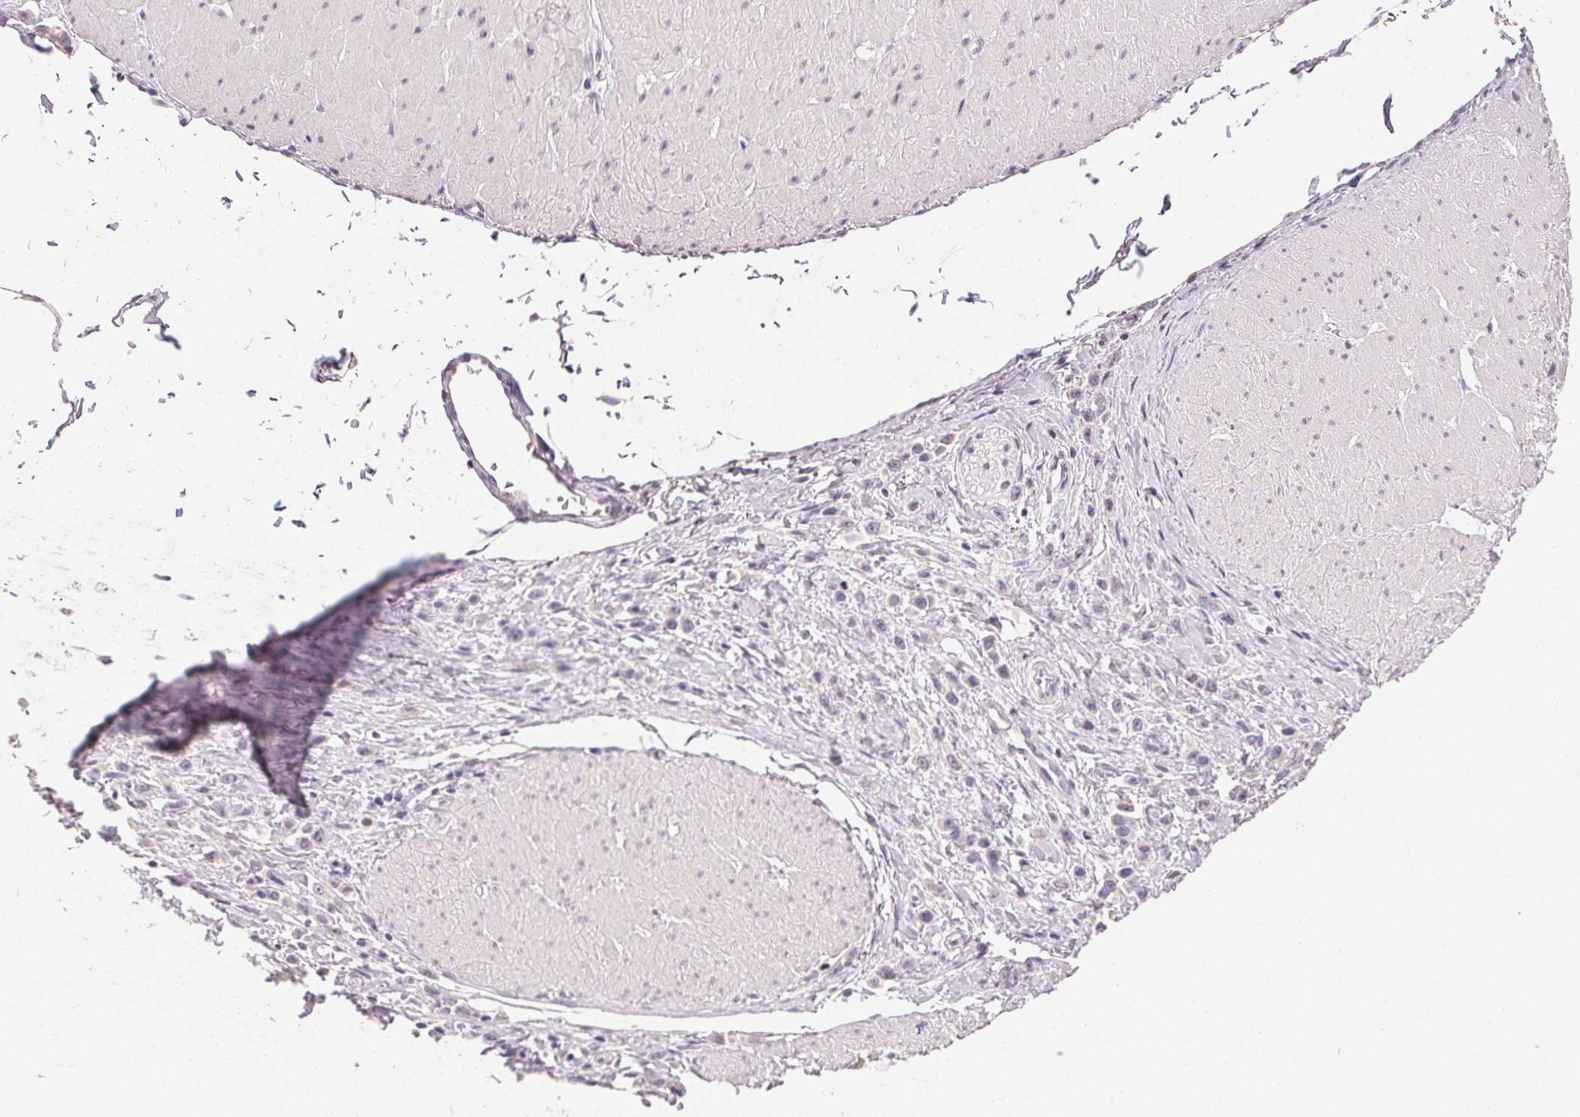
{"staining": {"intensity": "negative", "quantity": "none", "location": "none"}, "tissue": "stomach cancer", "cell_type": "Tumor cells", "image_type": "cancer", "snomed": [{"axis": "morphology", "description": "Adenocarcinoma, NOS"}, {"axis": "topography", "description": "Stomach"}], "caption": "Immunohistochemistry histopathology image of human stomach adenocarcinoma stained for a protein (brown), which demonstrates no positivity in tumor cells. (Brightfield microscopy of DAB (3,3'-diaminobenzidine) immunohistochemistry at high magnification).", "gene": "PPY", "patient": {"sex": "male", "age": 47}}